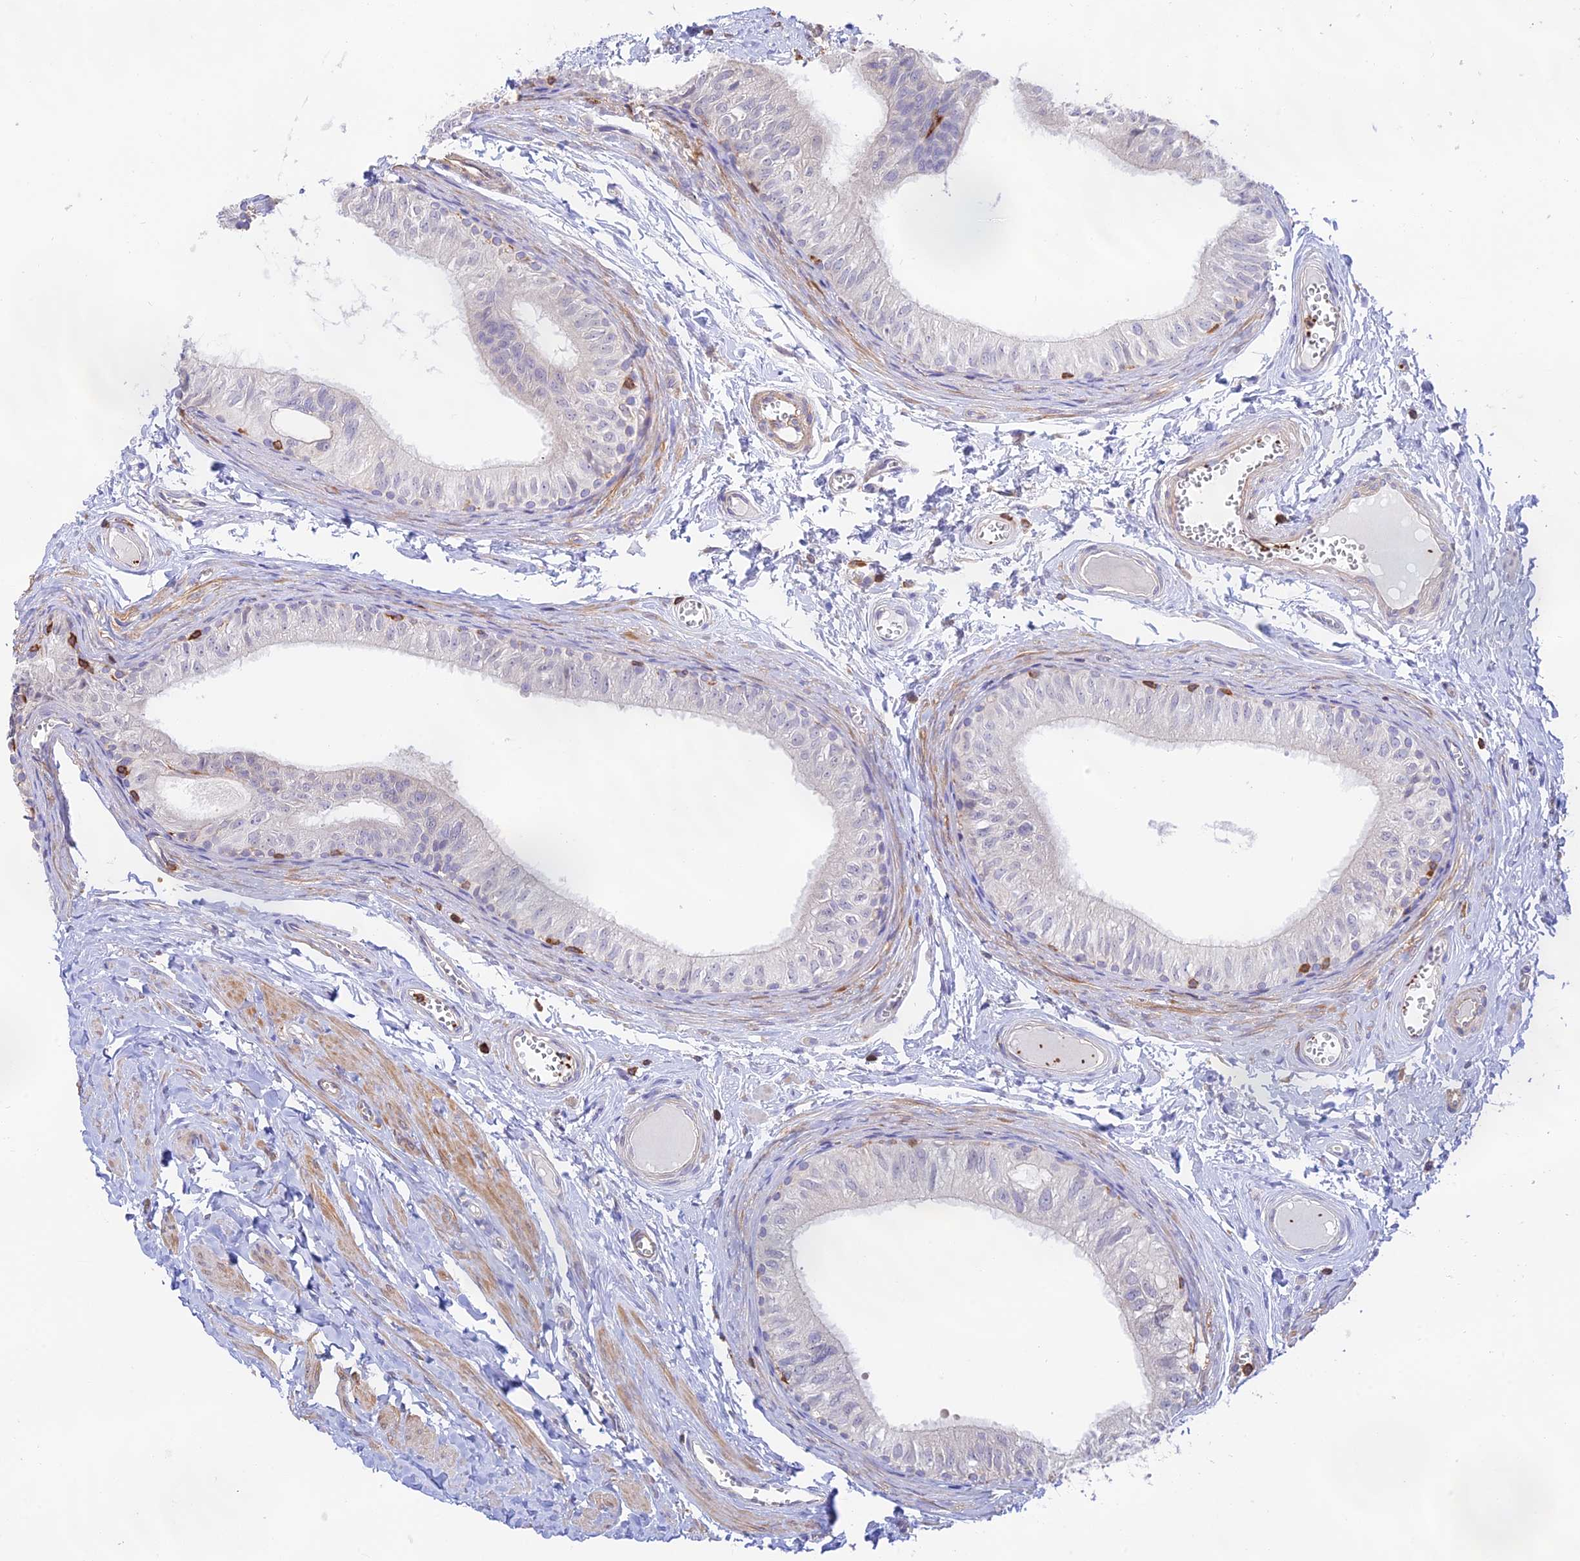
{"staining": {"intensity": "negative", "quantity": "none", "location": "none"}, "tissue": "epididymis", "cell_type": "Glandular cells", "image_type": "normal", "snomed": [{"axis": "morphology", "description": "Normal tissue, NOS"}, {"axis": "topography", "description": "Epididymis"}], "caption": "Glandular cells show no significant positivity in benign epididymis. The staining was performed using DAB (3,3'-diaminobenzidine) to visualize the protein expression in brown, while the nuclei were stained in blue with hematoxylin (Magnification: 20x).", "gene": "DENND1C", "patient": {"sex": "male", "age": 42}}